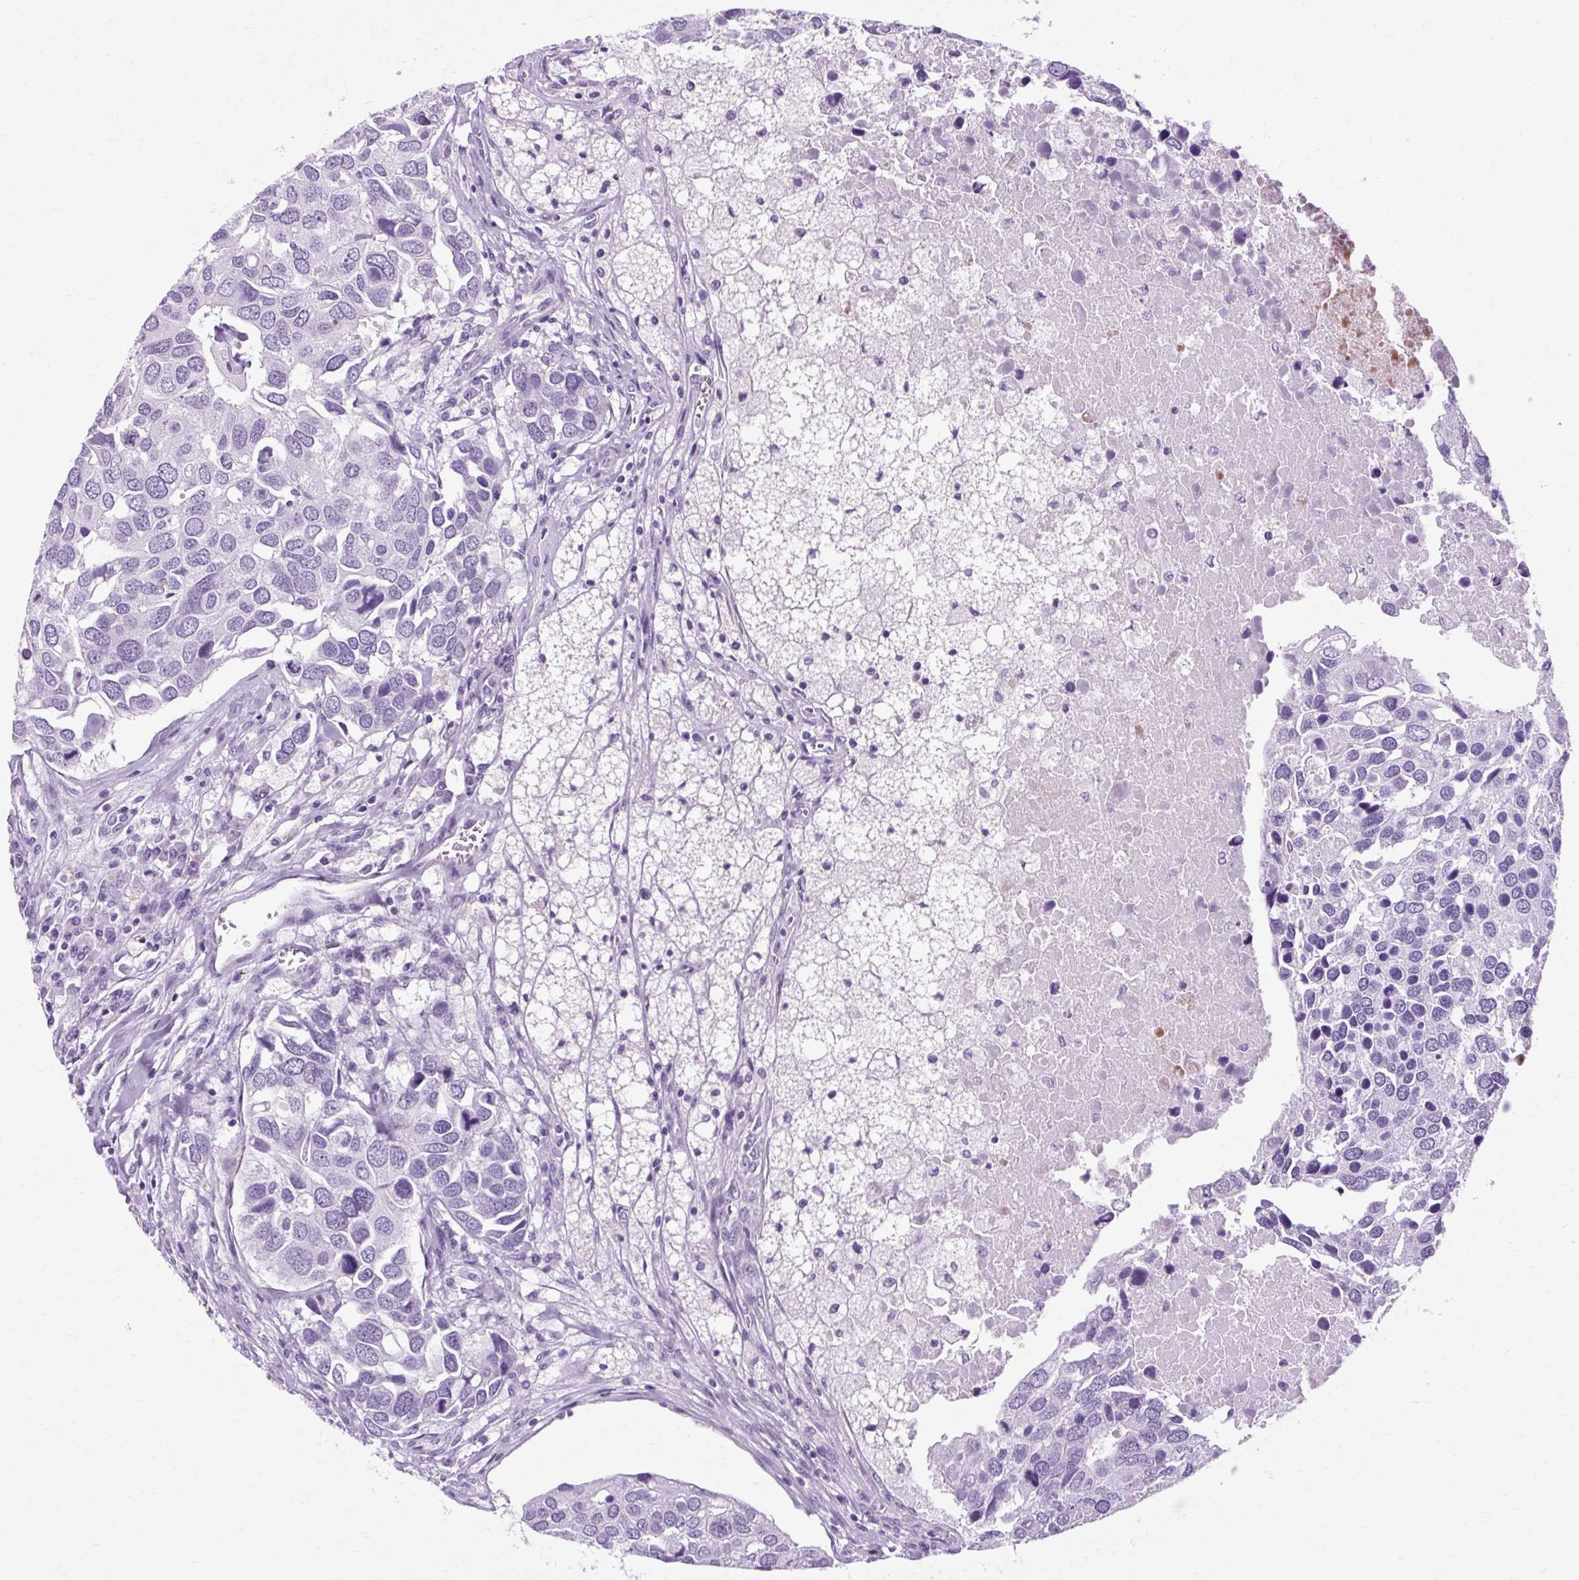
{"staining": {"intensity": "negative", "quantity": "none", "location": "none"}, "tissue": "breast cancer", "cell_type": "Tumor cells", "image_type": "cancer", "snomed": [{"axis": "morphology", "description": "Duct carcinoma"}, {"axis": "topography", "description": "Breast"}], "caption": "The immunohistochemistry image has no significant positivity in tumor cells of breast cancer (intraductal carcinoma) tissue. (Immunohistochemistry, brightfield microscopy, high magnification).", "gene": "OOEP", "patient": {"sex": "female", "age": 83}}